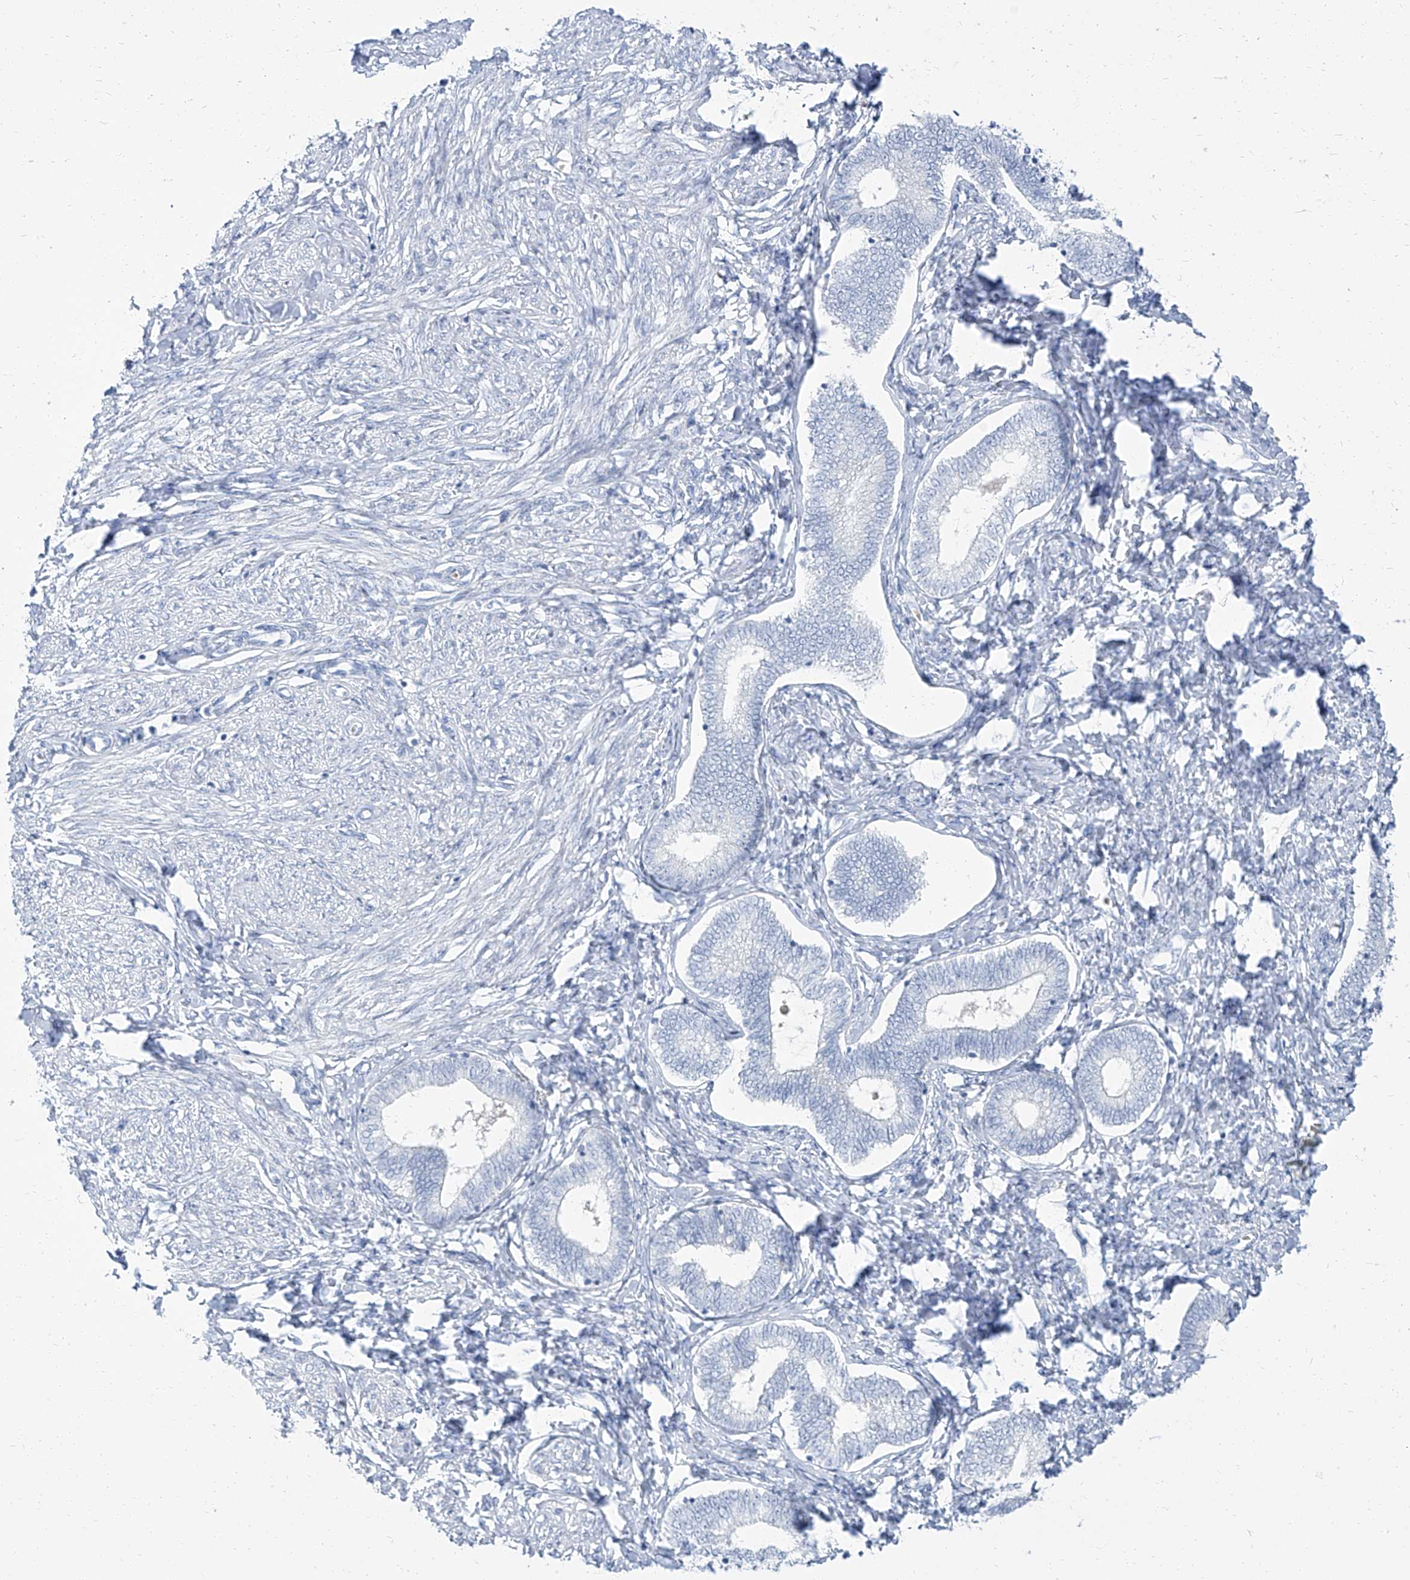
{"staining": {"intensity": "negative", "quantity": "none", "location": "none"}, "tissue": "endometrium", "cell_type": "Cells in endometrial stroma", "image_type": "normal", "snomed": [{"axis": "morphology", "description": "Normal tissue, NOS"}, {"axis": "topography", "description": "Endometrium"}], "caption": "Immunohistochemistry (IHC) of benign human endometrium exhibits no expression in cells in endometrial stroma.", "gene": "TXLNB", "patient": {"sex": "female", "age": 72}}